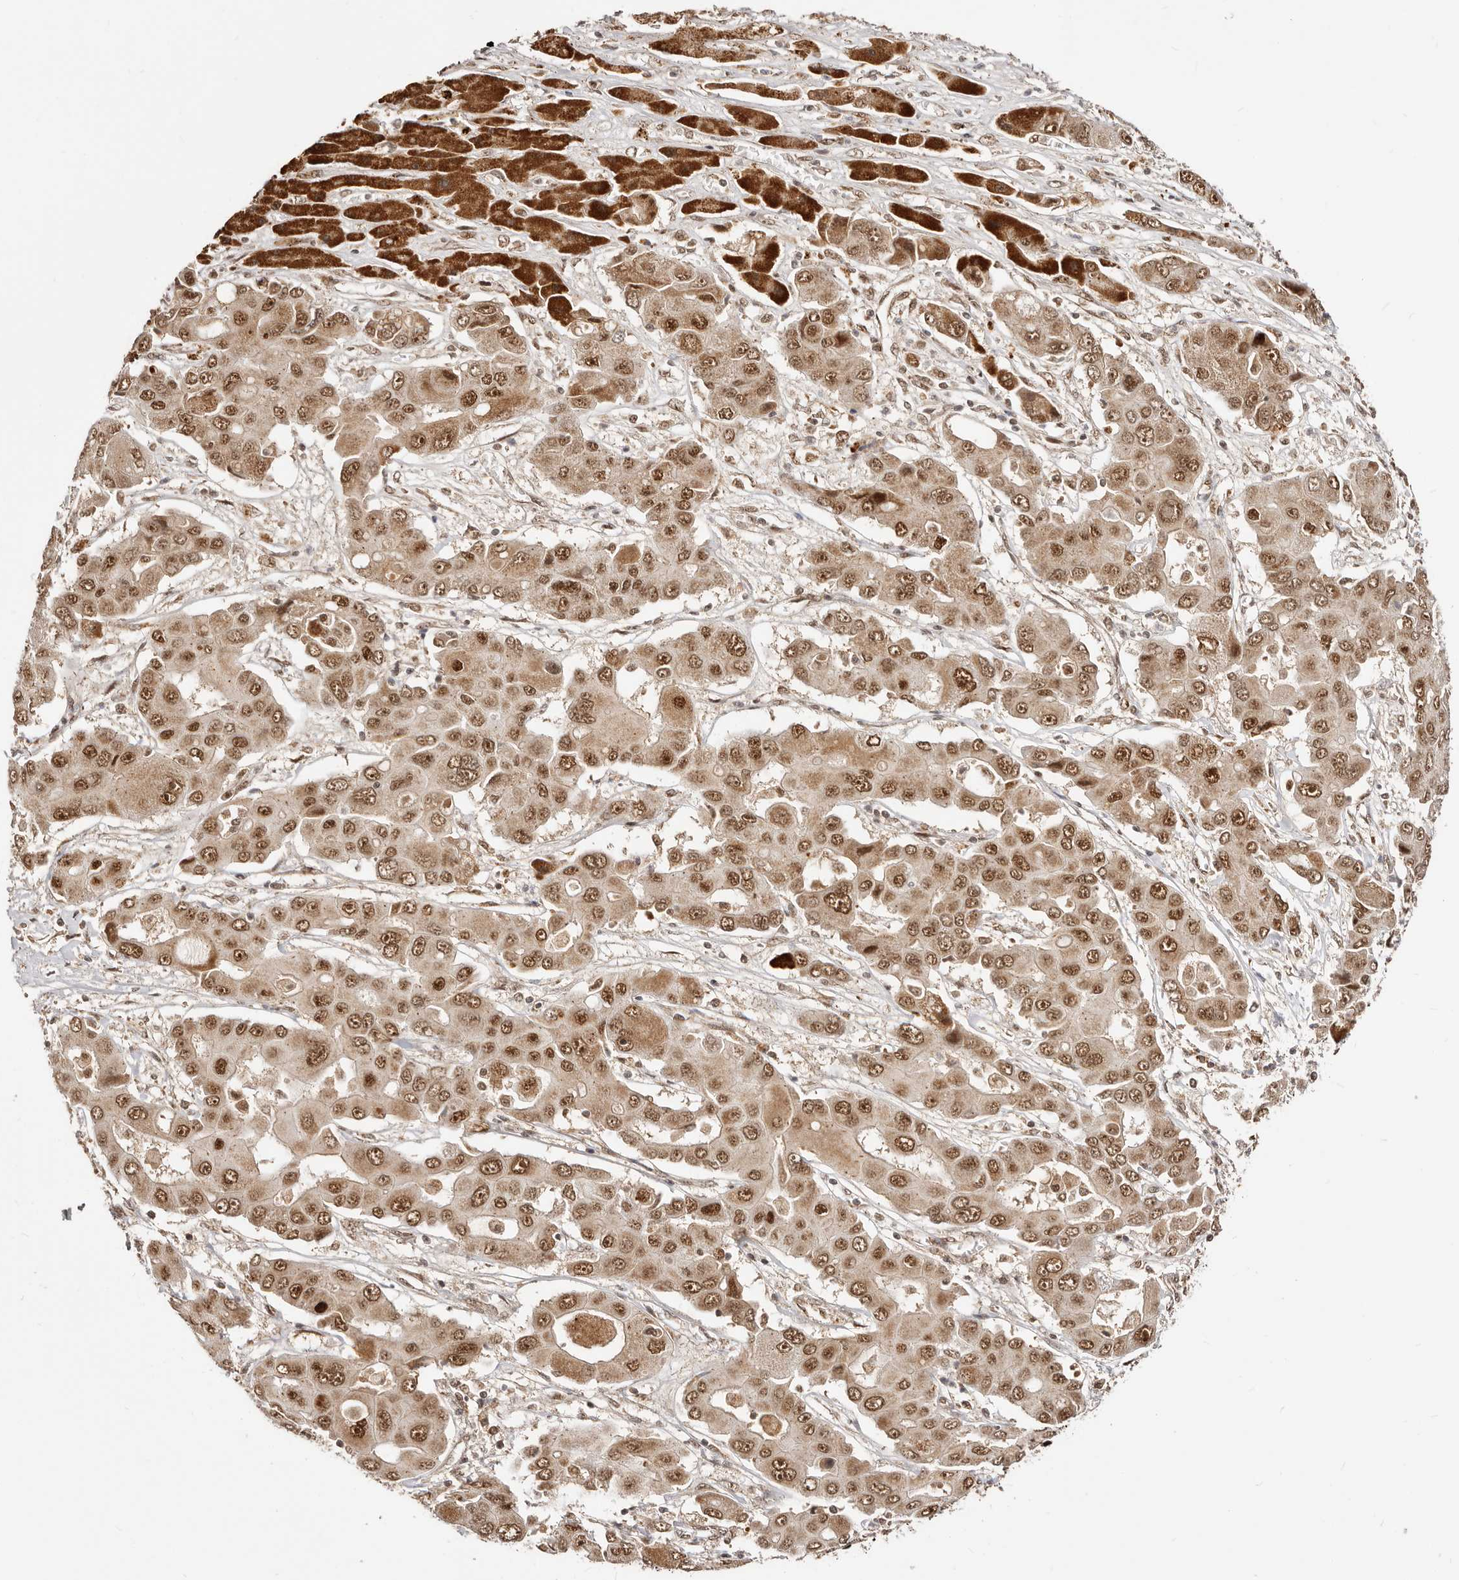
{"staining": {"intensity": "strong", "quantity": ">75%", "location": "cytoplasmic/membranous,nuclear"}, "tissue": "liver cancer", "cell_type": "Tumor cells", "image_type": "cancer", "snomed": [{"axis": "morphology", "description": "Cholangiocarcinoma"}, {"axis": "topography", "description": "Liver"}], "caption": "Immunohistochemical staining of human liver cancer displays high levels of strong cytoplasmic/membranous and nuclear protein positivity in about >75% of tumor cells. (brown staining indicates protein expression, while blue staining denotes nuclei).", "gene": "SEC14L1", "patient": {"sex": "male", "age": 67}}